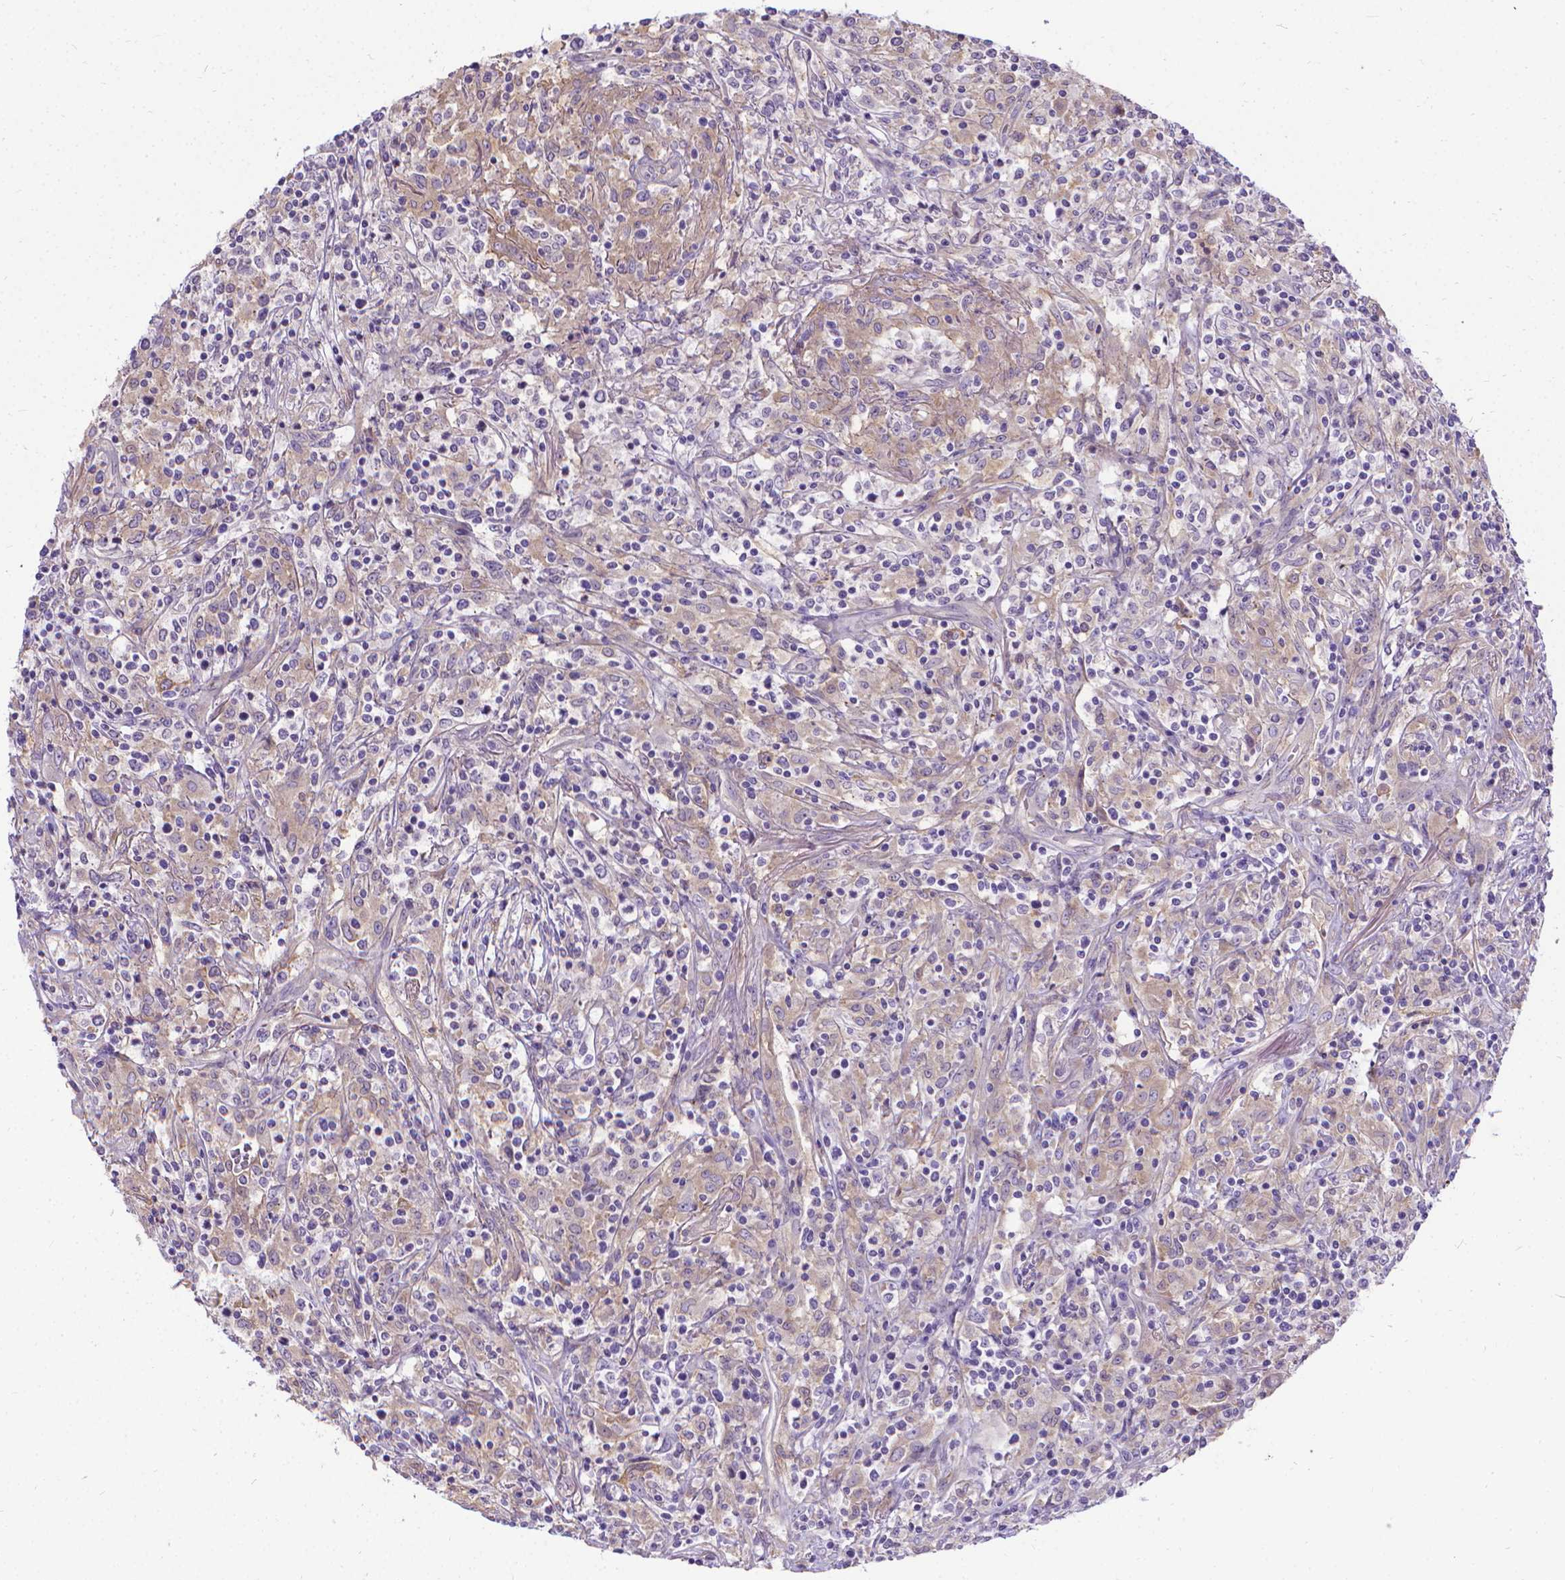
{"staining": {"intensity": "weak", "quantity": "25%-75%", "location": "cytoplasmic/membranous"}, "tissue": "lymphoma", "cell_type": "Tumor cells", "image_type": "cancer", "snomed": [{"axis": "morphology", "description": "Malignant lymphoma, non-Hodgkin's type, High grade"}, {"axis": "topography", "description": "Lung"}], "caption": "IHC image of neoplastic tissue: human lymphoma stained using IHC demonstrates low levels of weak protein expression localized specifically in the cytoplasmic/membranous of tumor cells, appearing as a cytoplasmic/membranous brown color.", "gene": "CFAP299", "patient": {"sex": "male", "age": 79}}